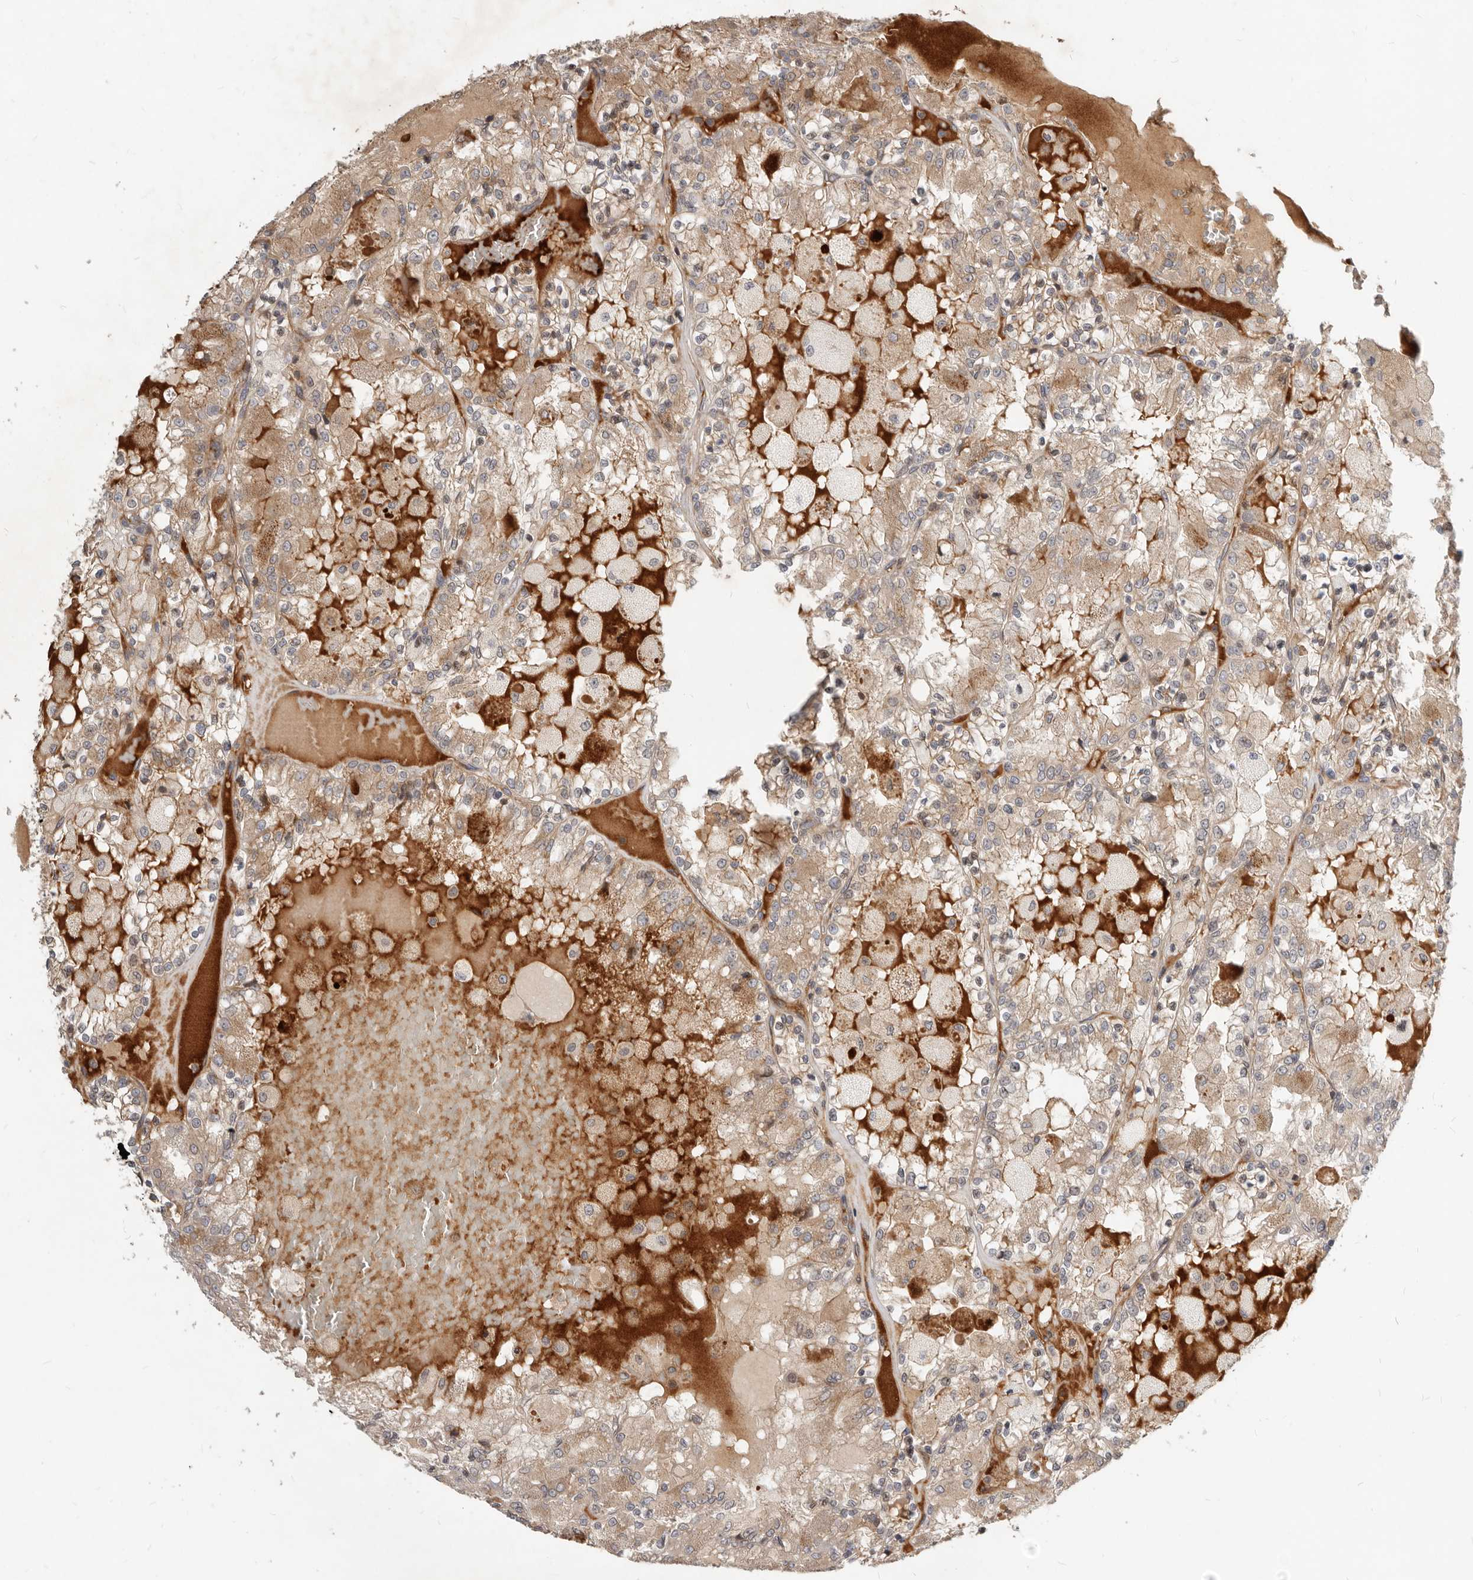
{"staining": {"intensity": "moderate", "quantity": ">75%", "location": "cytoplasmic/membranous"}, "tissue": "renal cancer", "cell_type": "Tumor cells", "image_type": "cancer", "snomed": [{"axis": "morphology", "description": "Adenocarcinoma, NOS"}, {"axis": "topography", "description": "Kidney"}], "caption": "Moderate cytoplasmic/membranous protein positivity is identified in about >75% of tumor cells in renal cancer.", "gene": "NPY4R", "patient": {"sex": "female", "age": 56}}